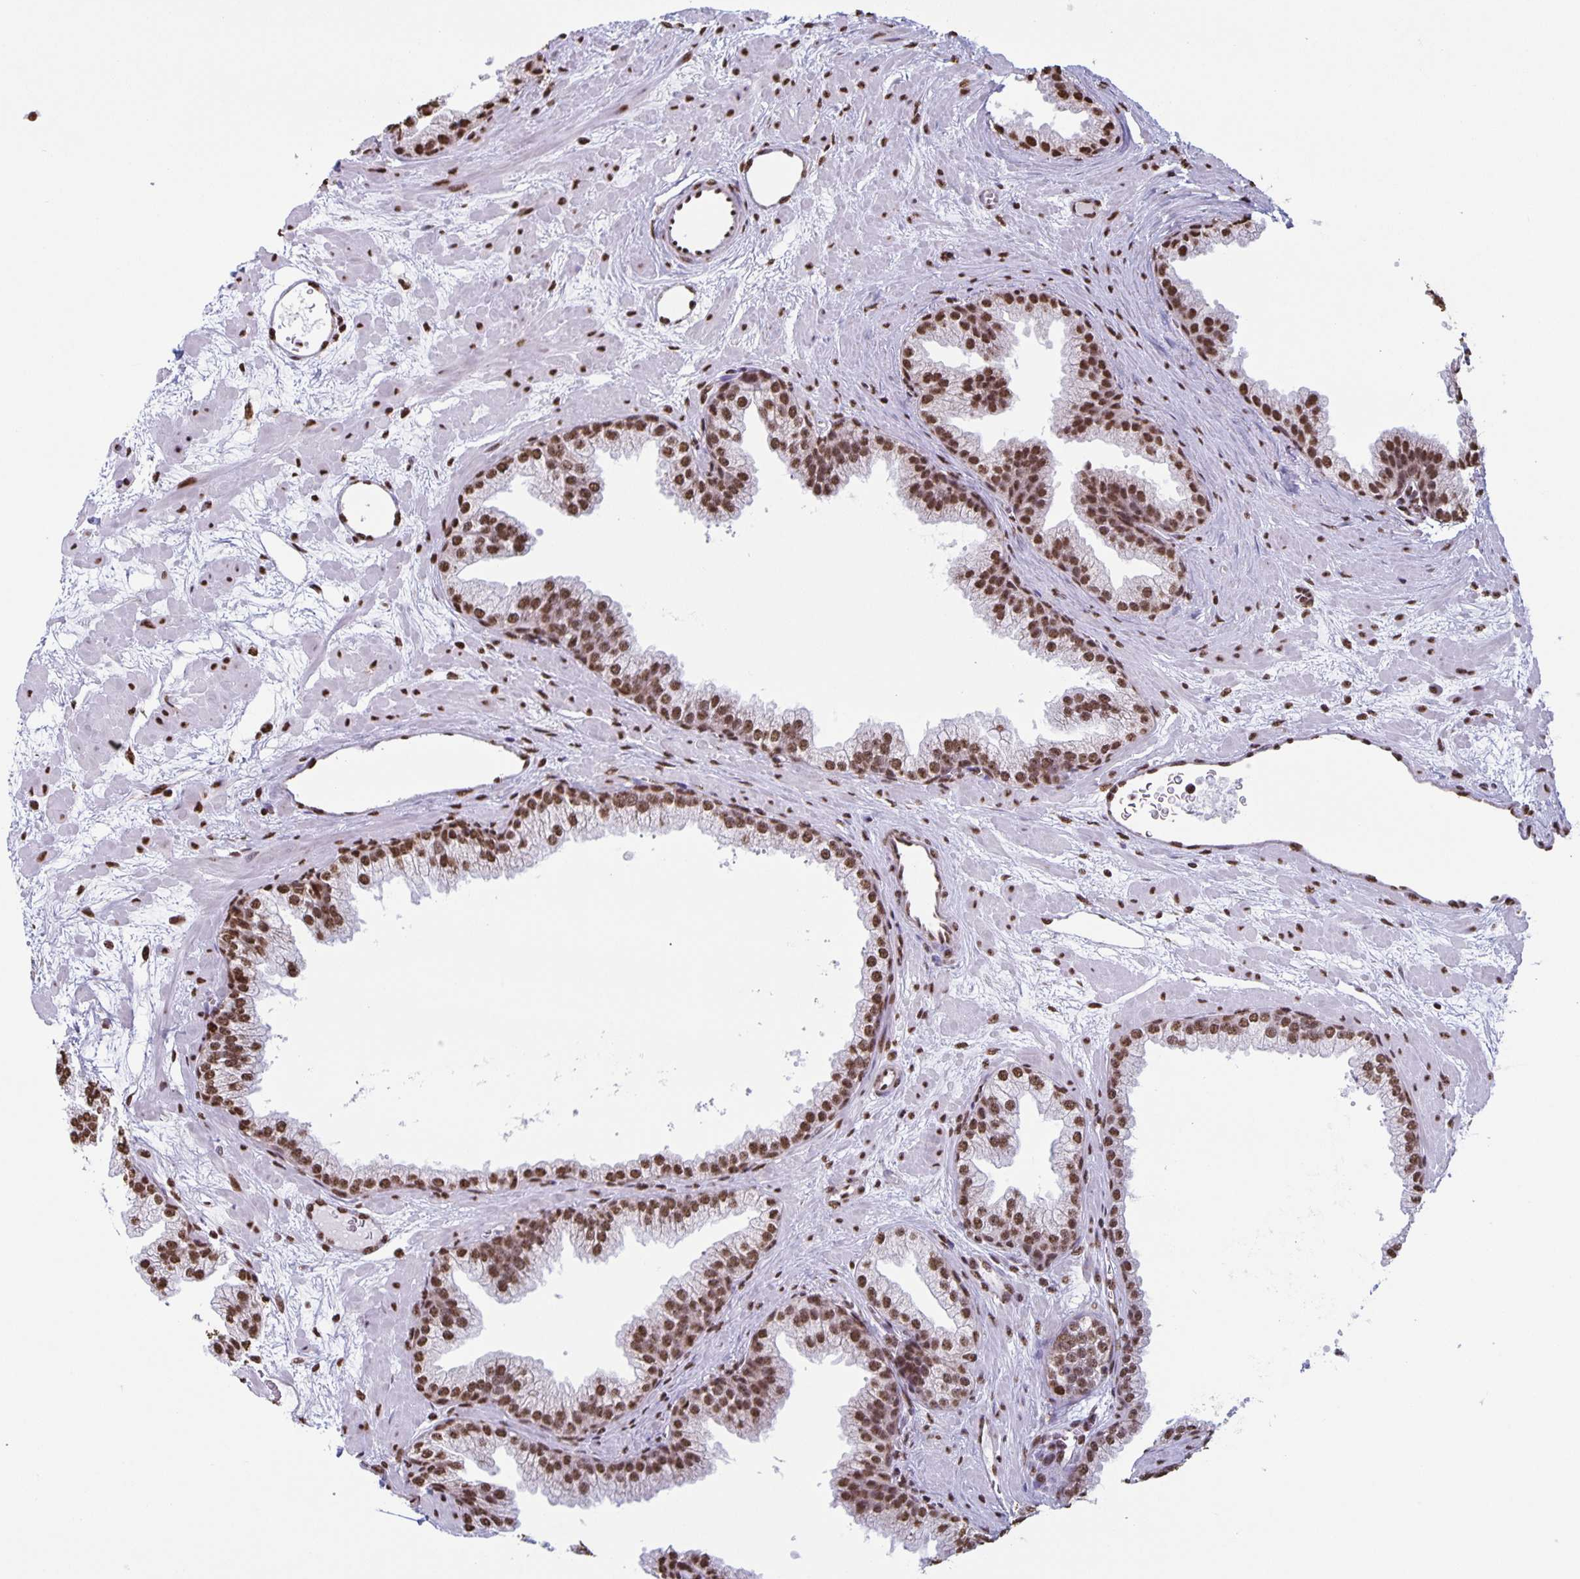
{"staining": {"intensity": "strong", "quantity": ">75%", "location": "nuclear"}, "tissue": "prostate", "cell_type": "Glandular cells", "image_type": "normal", "snomed": [{"axis": "morphology", "description": "Normal tissue, NOS"}, {"axis": "topography", "description": "Prostate"}], "caption": "This image reveals immunohistochemistry (IHC) staining of unremarkable human prostate, with high strong nuclear expression in about >75% of glandular cells.", "gene": "DUT", "patient": {"sex": "male", "age": 37}}